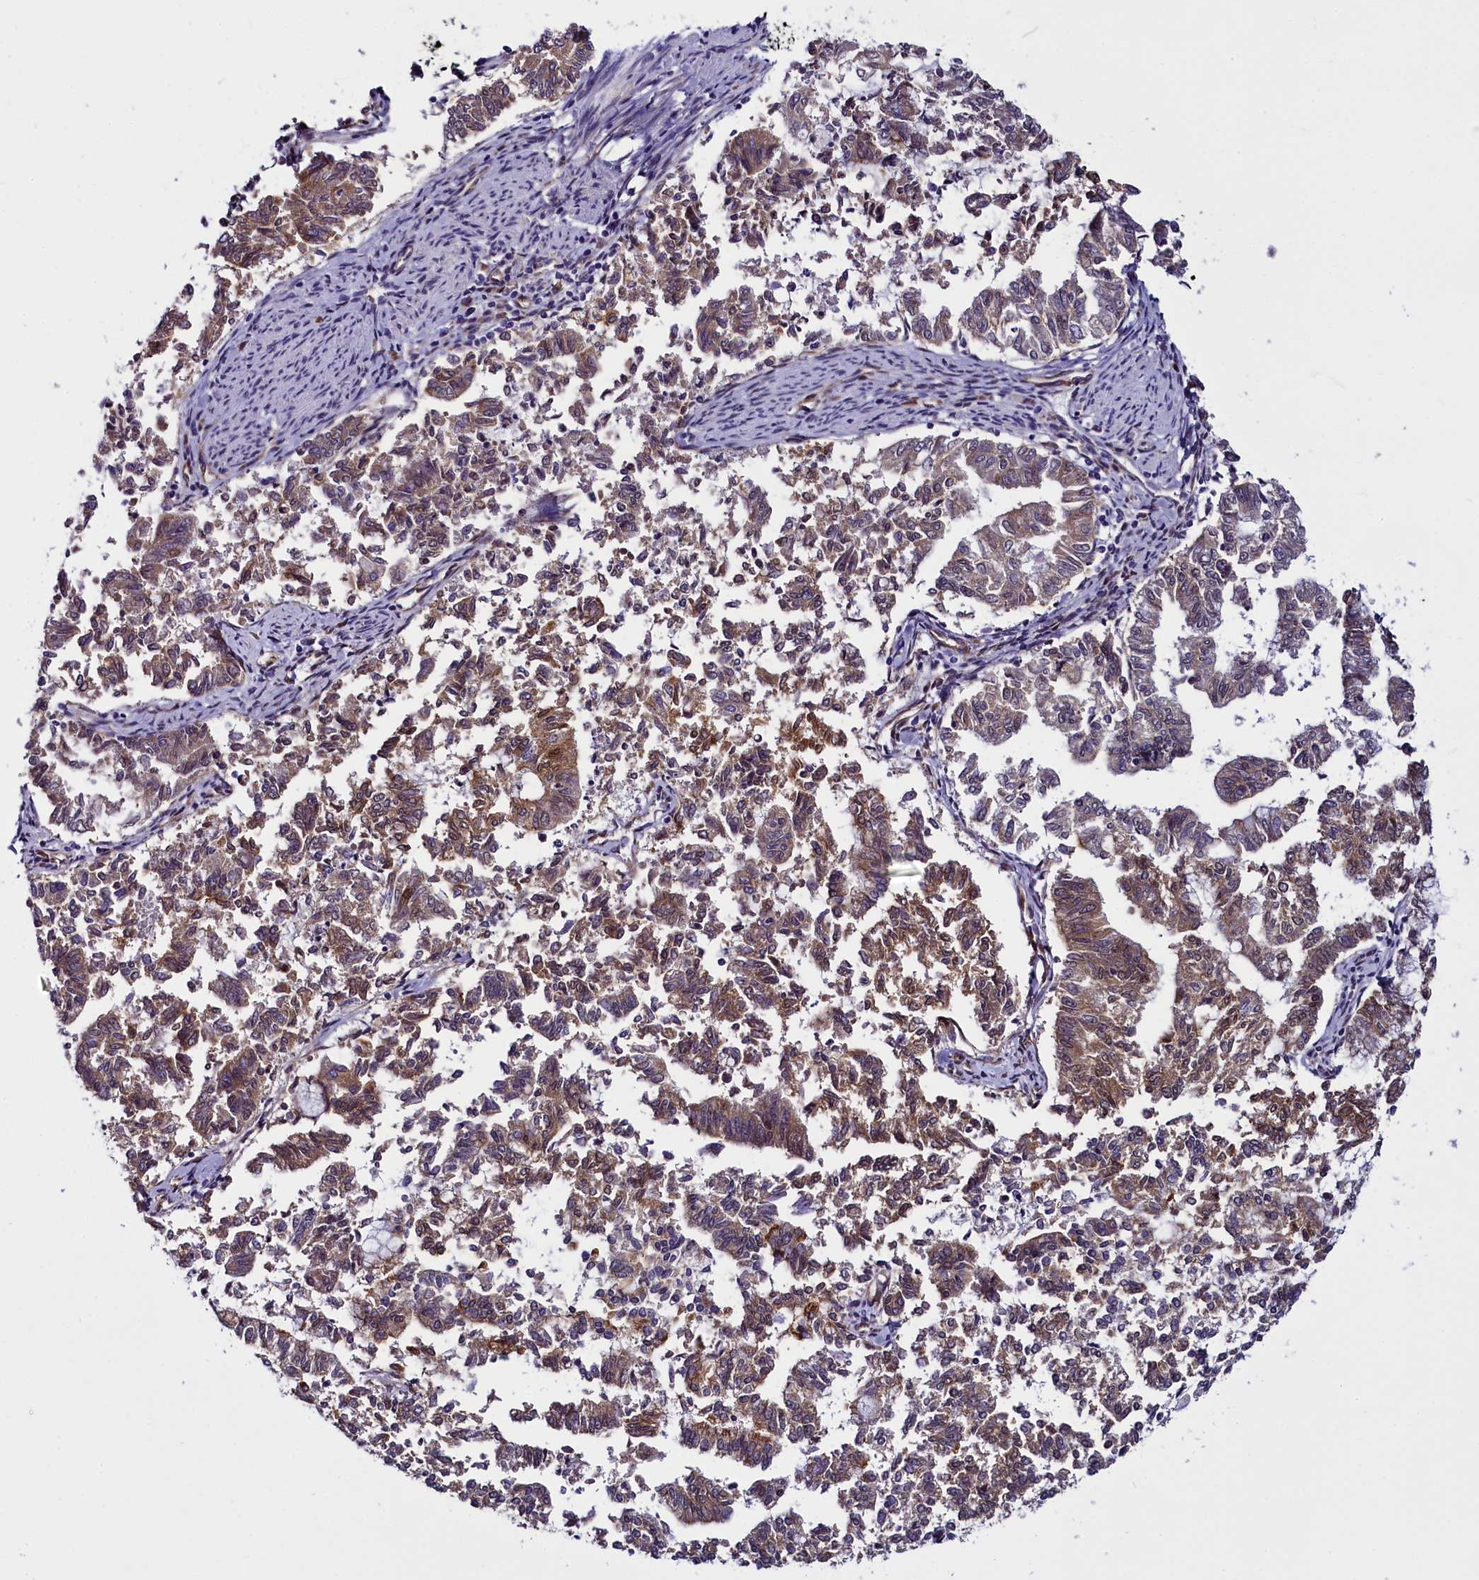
{"staining": {"intensity": "moderate", "quantity": ">75%", "location": "cytoplasmic/membranous"}, "tissue": "endometrial cancer", "cell_type": "Tumor cells", "image_type": "cancer", "snomed": [{"axis": "morphology", "description": "Adenocarcinoma, NOS"}, {"axis": "topography", "description": "Endometrium"}], "caption": "Human endometrial cancer stained with a protein marker exhibits moderate staining in tumor cells.", "gene": "UACA", "patient": {"sex": "female", "age": 79}}